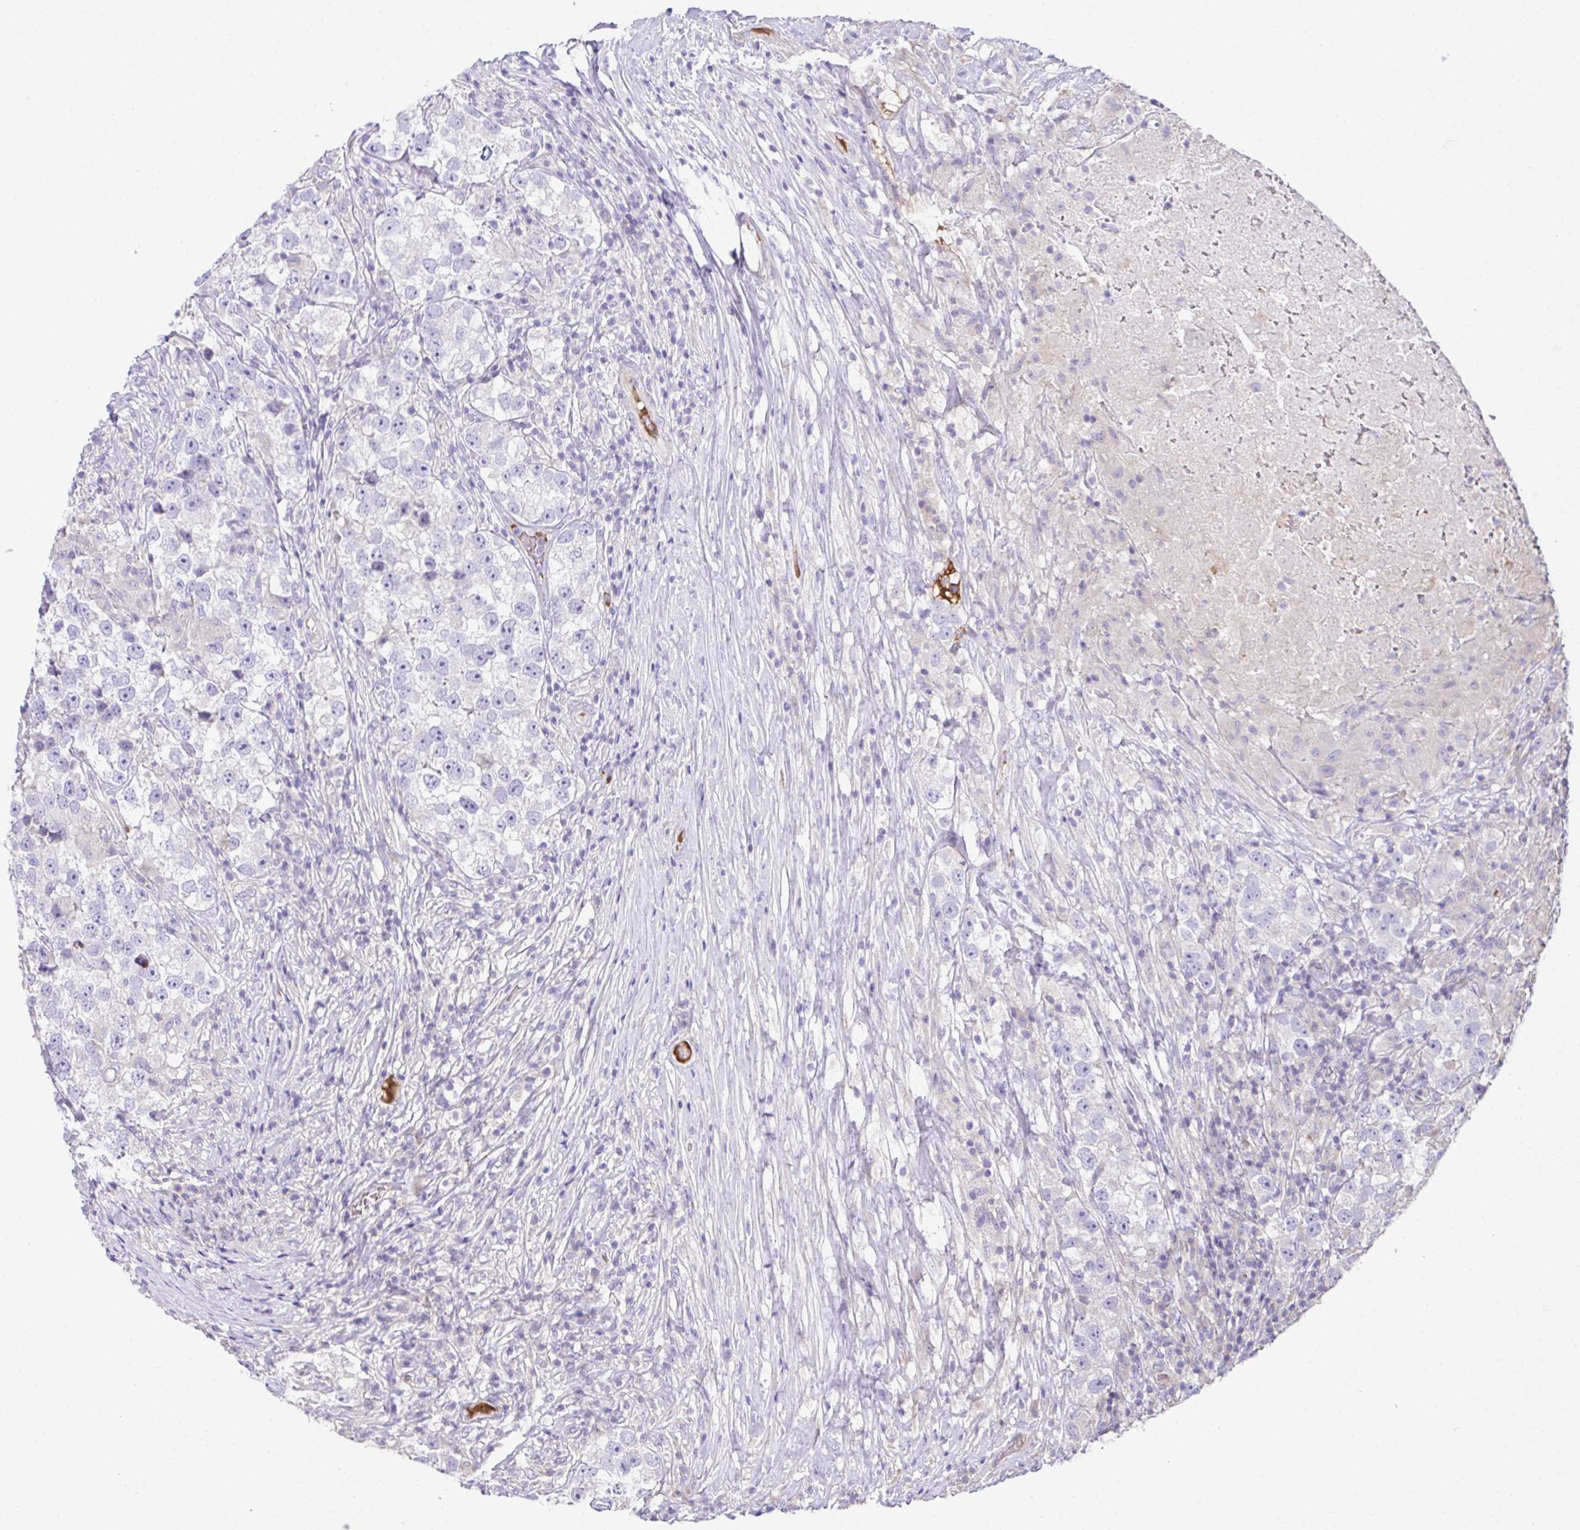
{"staining": {"intensity": "negative", "quantity": "none", "location": "none"}, "tissue": "testis cancer", "cell_type": "Tumor cells", "image_type": "cancer", "snomed": [{"axis": "morphology", "description": "Seminoma, NOS"}, {"axis": "topography", "description": "Testis"}], "caption": "Immunohistochemistry (IHC) histopathology image of neoplastic tissue: human testis cancer (seminoma) stained with DAB demonstrates no significant protein positivity in tumor cells. (Stains: DAB (3,3'-diaminobenzidine) immunohistochemistry (IHC) with hematoxylin counter stain, Microscopy: brightfield microscopy at high magnification).", "gene": "CCDC85C", "patient": {"sex": "male", "age": 46}}